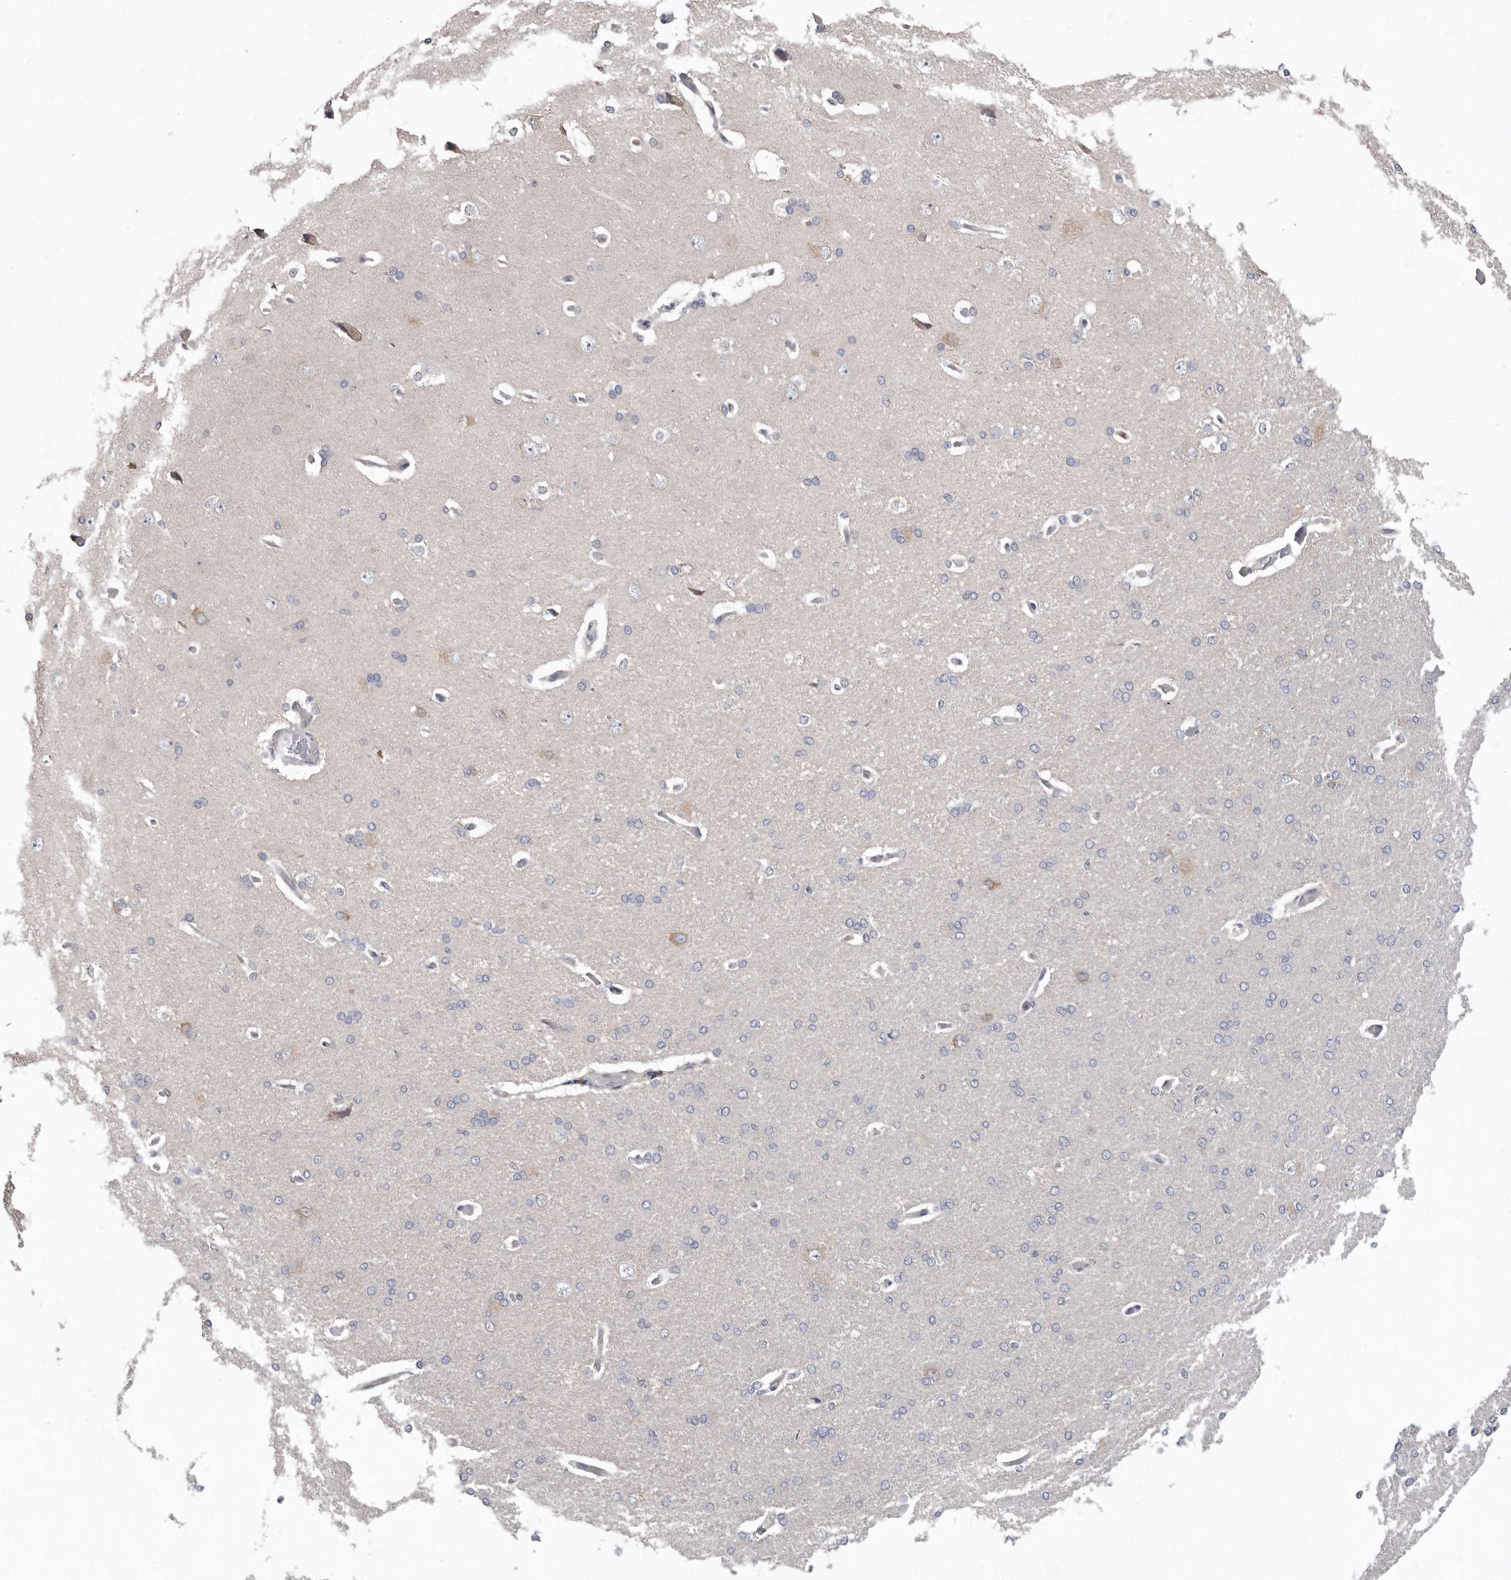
{"staining": {"intensity": "negative", "quantity": "none", "location": "none"}, "tissue": "cerebral cortex", "cell_type": "Endothelial cells", "image_type": "normal", "snomed": [{"axis": "morphology", "description": "Normal tissue, NOS"}, {"axis": "topography", "description": "Cerebral cortex"}], "caption": "This is an immunohistochemistry (IHC) histopathology image of benign cerebral cortex. There is no staining in endothelial cells.", "gene": "RALGPS2", "patient": {"sex": "male", "age": 62}}